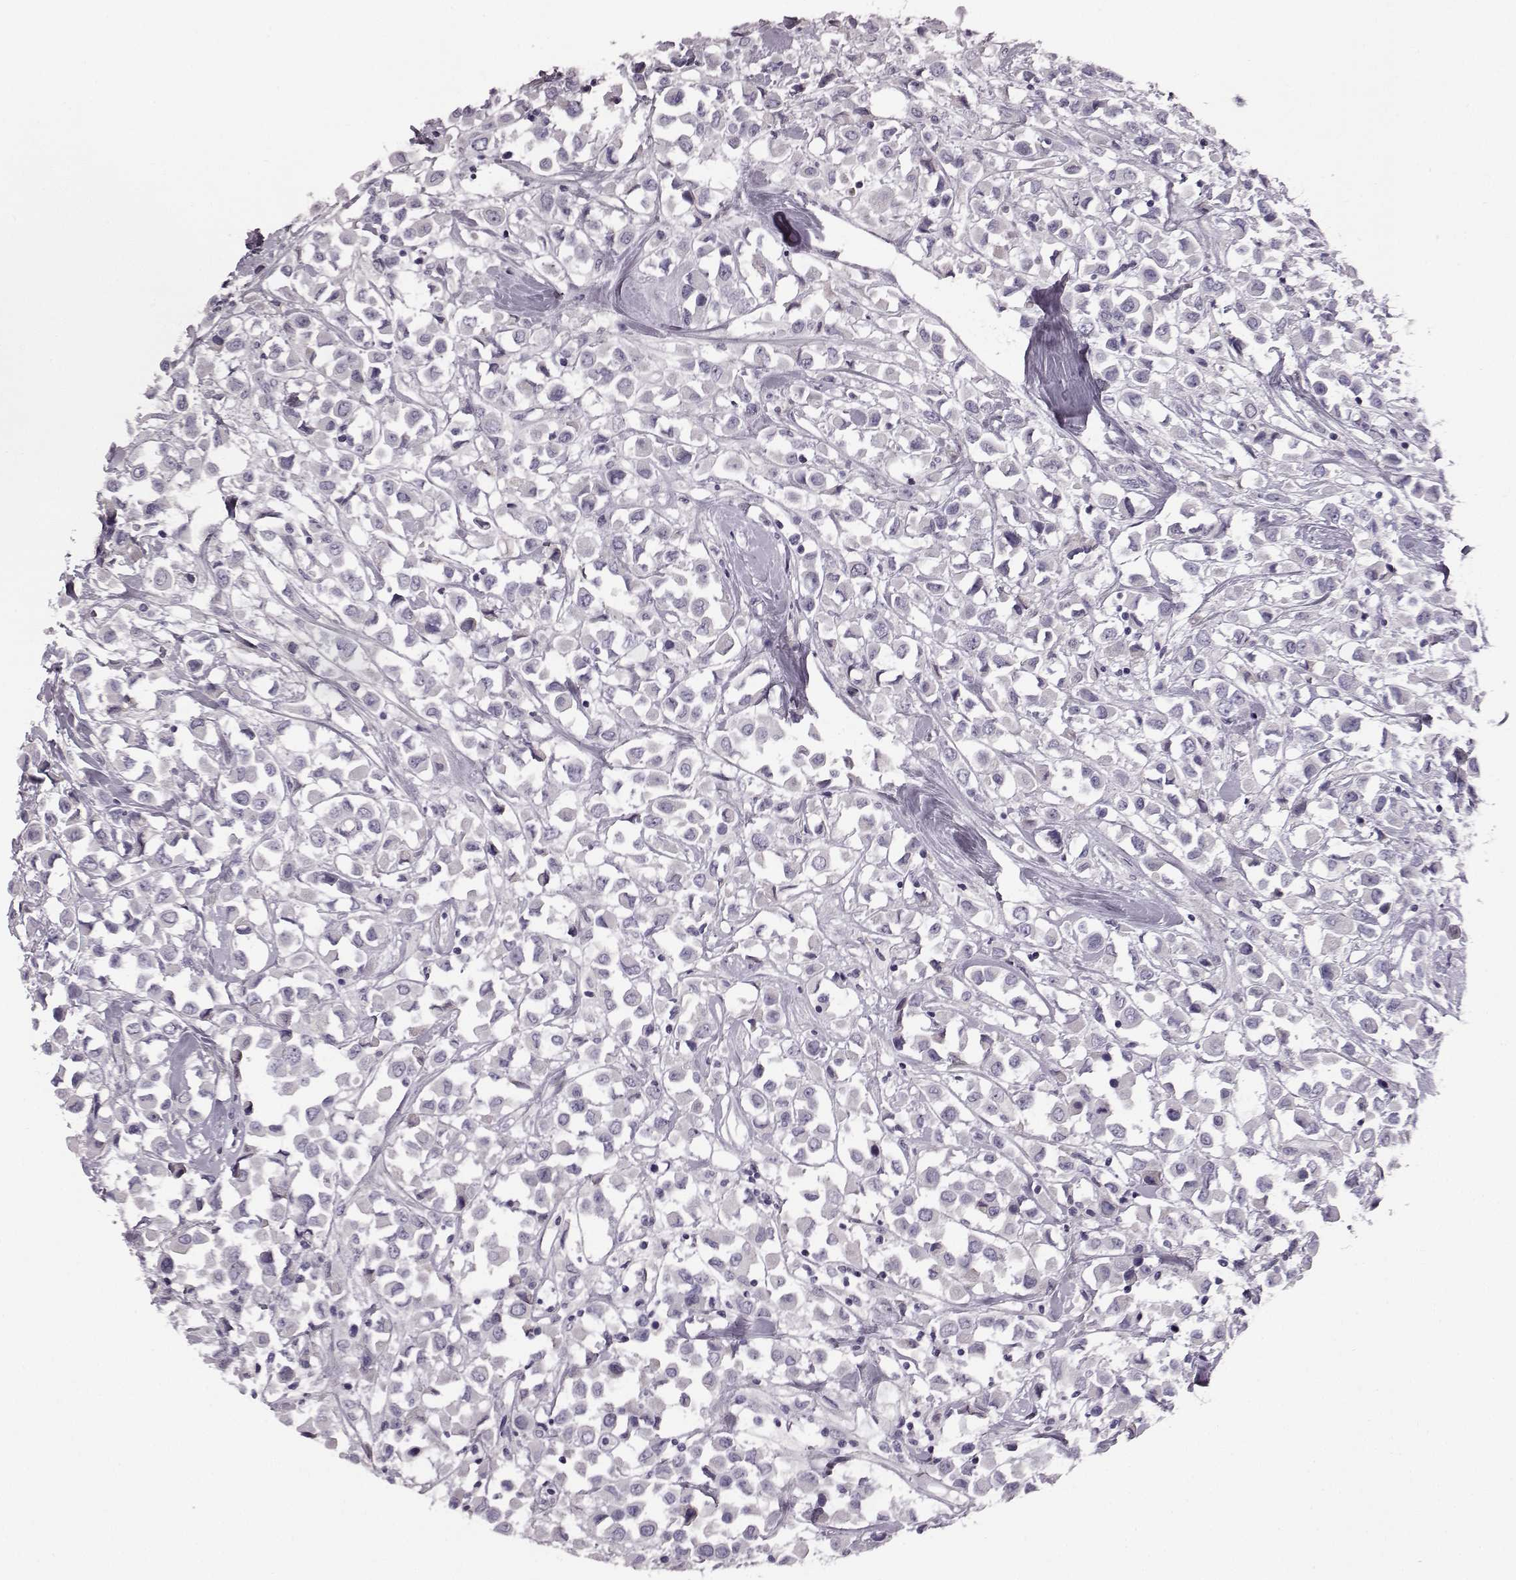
{"staining": {"intensity": "negative", "quantity": "none", "location": "none"}, "tissue": "breast cancer", "cell_type": "Tumor cells", "image_type": "cancer", "snomed": [{"axis": "morphology", "description": "Duct carcinoma"}, {"axis": "topography", "description": "Breast"}], "caption": "A high-resolution micrograph shows IHC staining of breast cancer, which shows no significant staining in tumor cells. (Immunohistochemistry (ihc), brightfield microscopy, high magnification).", "gene": "ODAD4", "patient": {"sex": "female", "age": 61}}